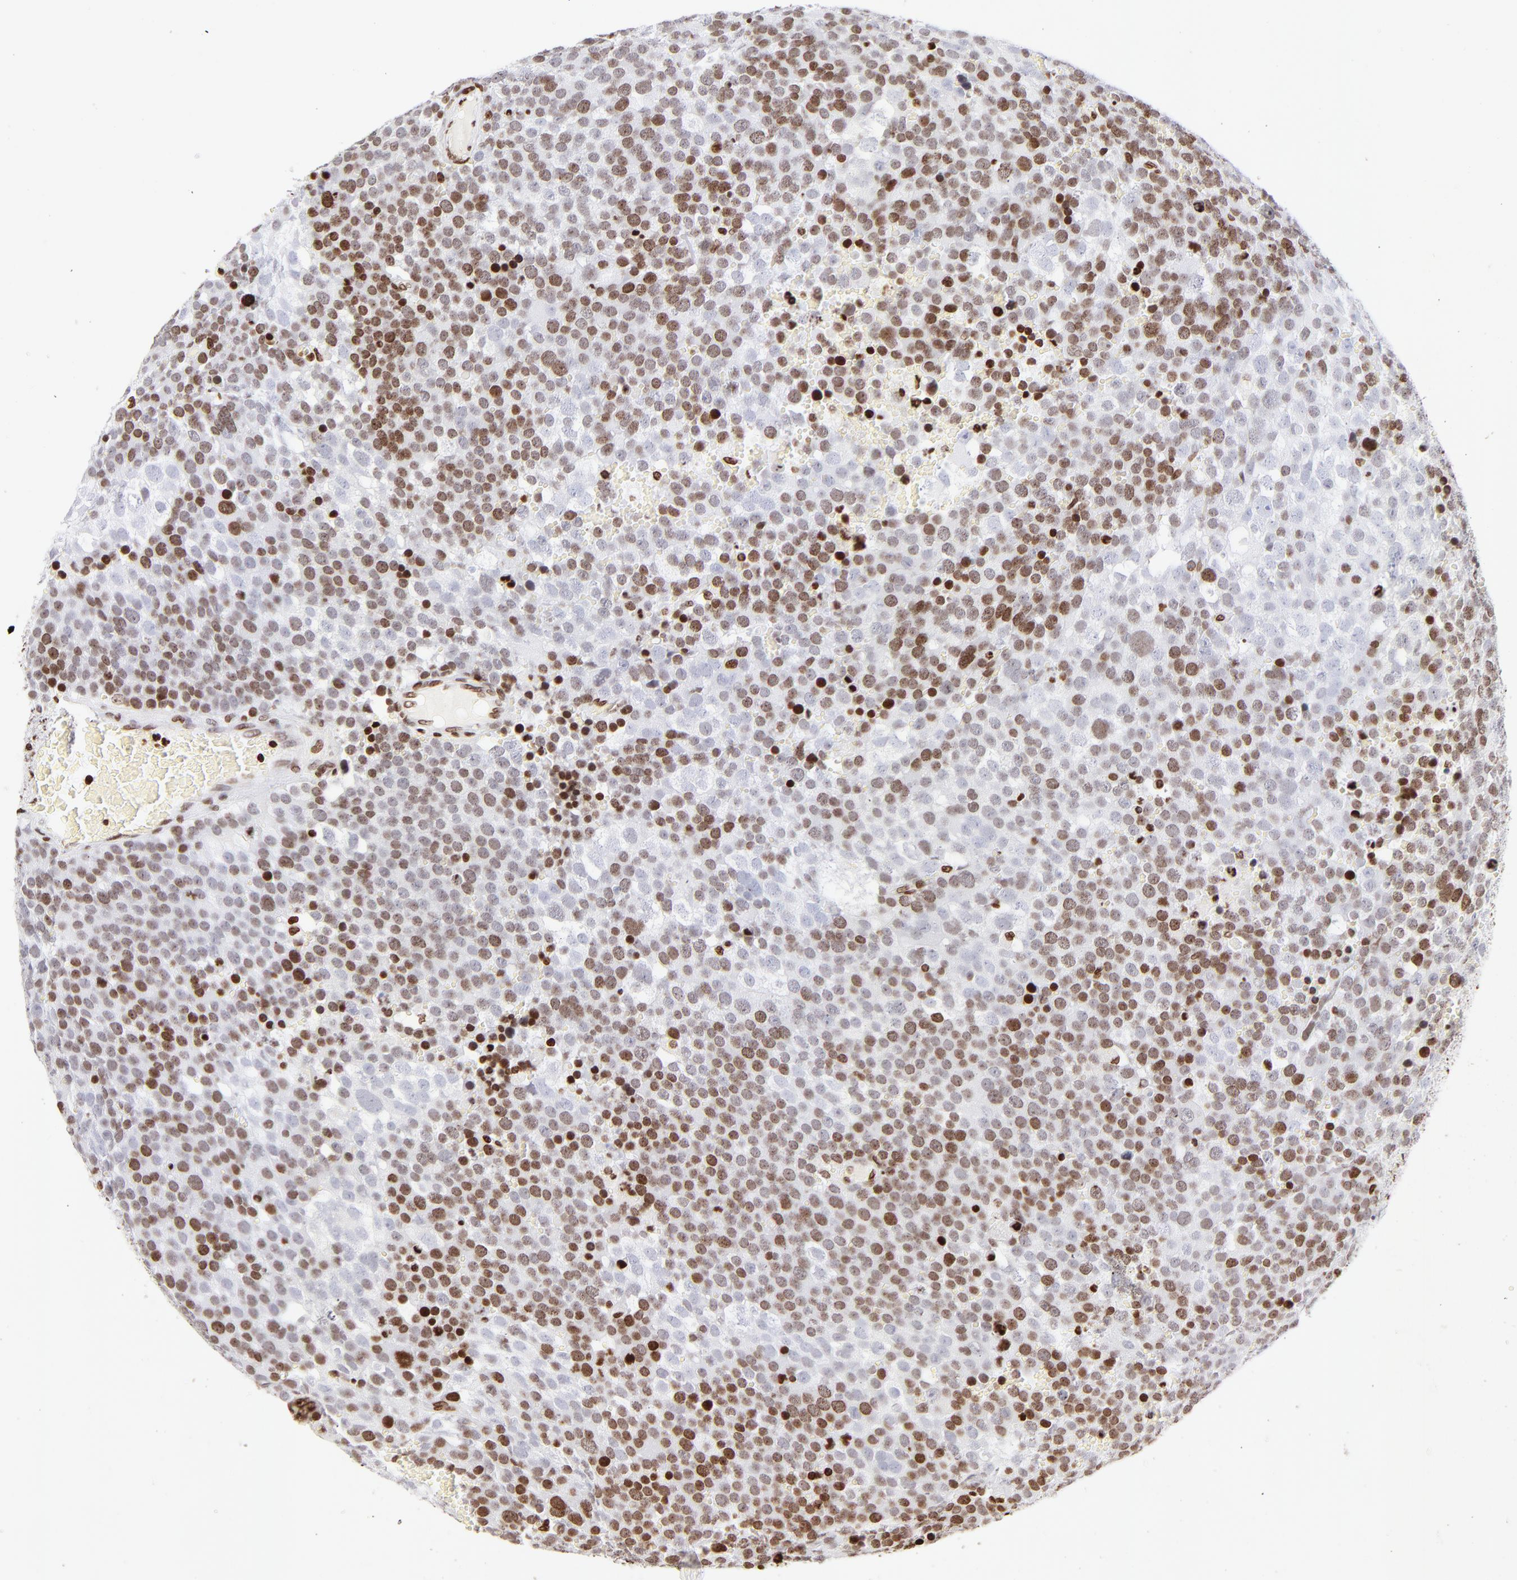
{"staining": {"intensity": "moderate", "quantity": ">75%", "location": "nuclear"}, "tissue": "testis cancer", "cell_type": "Tumor cells", "image_type": "cancer", "snomed": [{"axis": "morphology", "description": "Seminoma, NOS"}, {"axis": "topography", "description": "Testis"}], "caption": "IHC photomicrograph of neoplastic tissue: testis seminoma stained using IHC reveals medium levels of moderate protein expression localized specifically in the nuclear of tumor cells, appearing as a nuclear brown color.", "gene": "RTL4", "patient": {"sex": "male", "age": 71}}